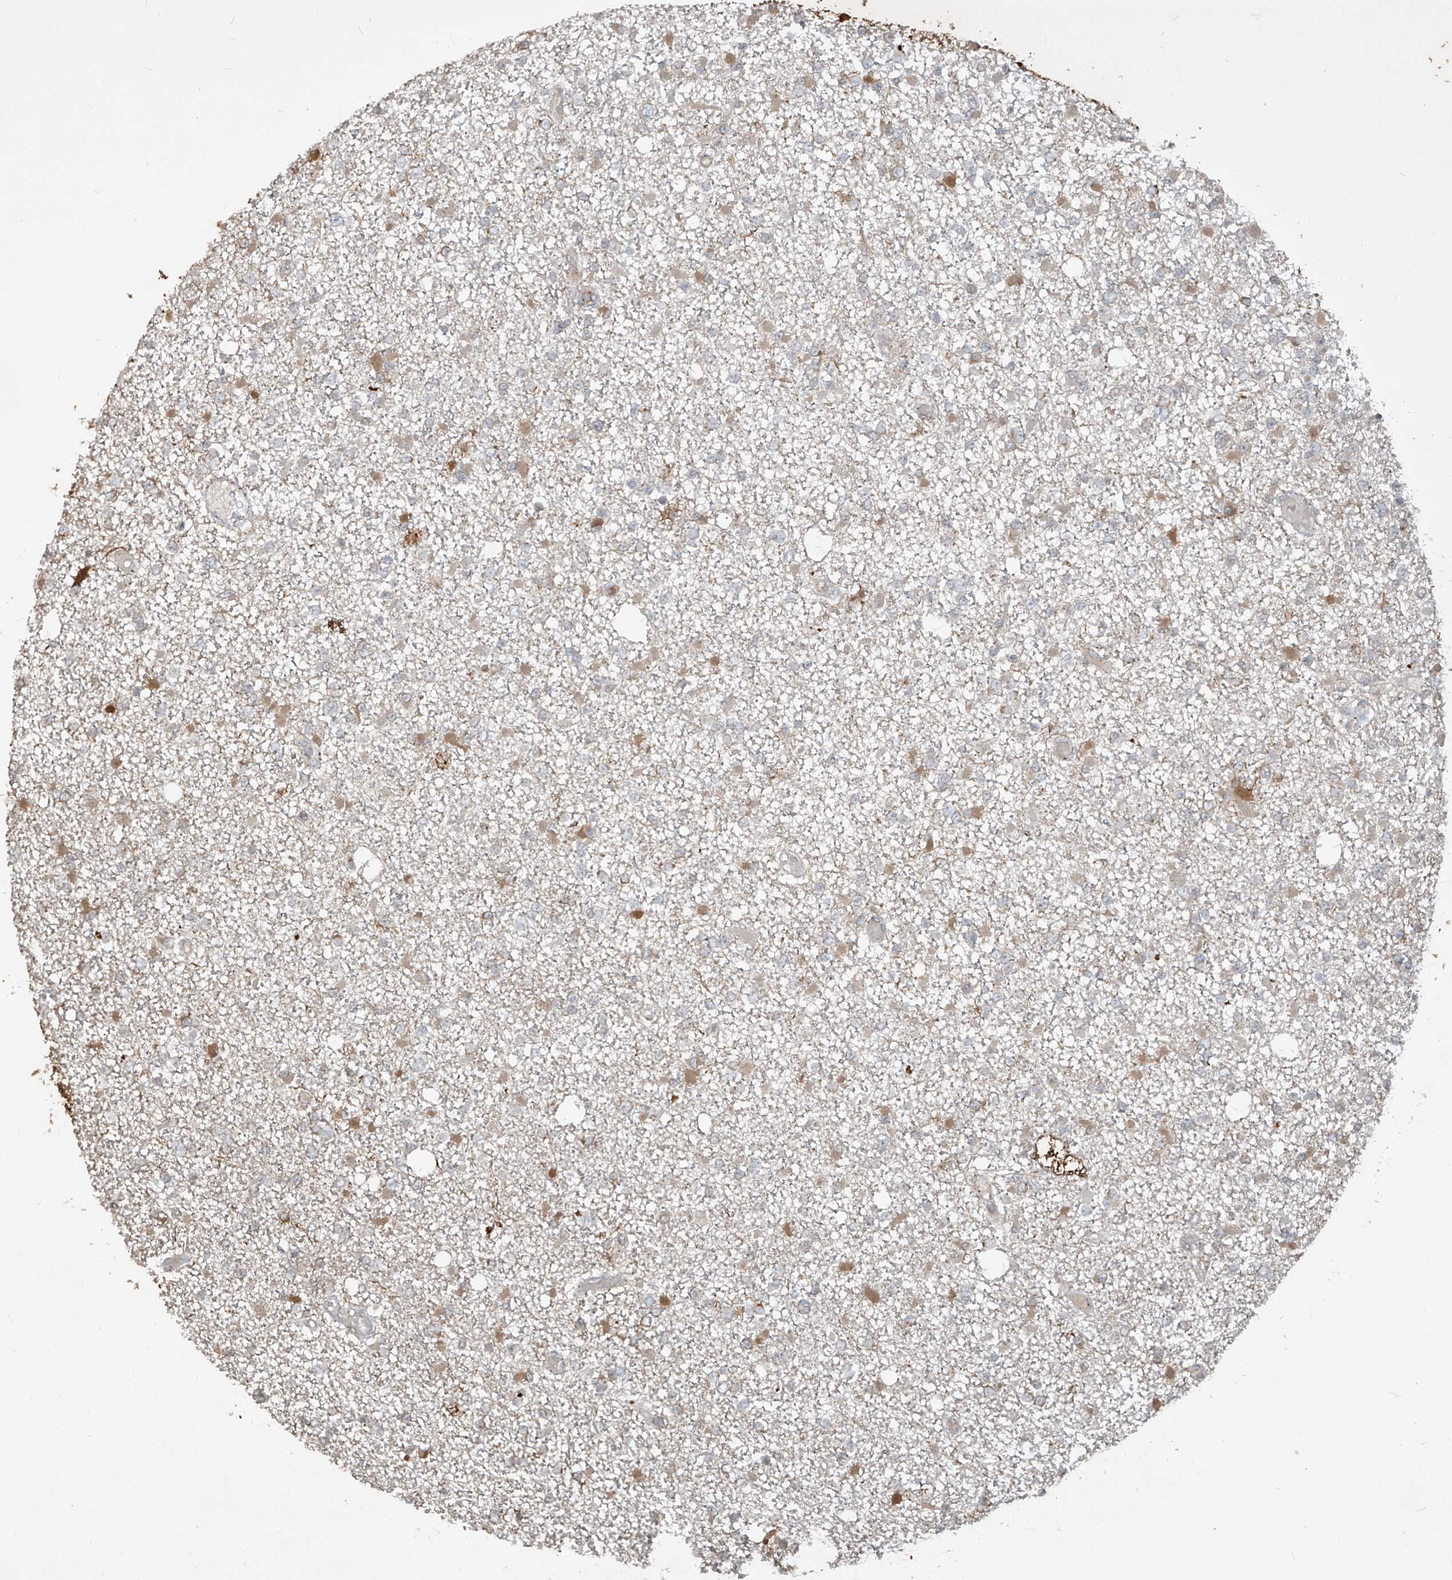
{"staining": {"intensity": "moderate", "quantity": "<25%", "location": "cytoplasmic/membranous"}, "tissue": "glioma", "cell_type": "Tumor cells", "image_type": "cancer", "snomed": [{"axis": "morphology", "description": "Glioma, malignant, Low grade"}, {"axis": "topography", "description": "Brain"}], "caption": "DAB (3,3'-diaminobenzidine) immunohistochemical staining of human glioma demonstrates moderate cytoplasmic/membranous protein positivity in about <25% of tumor cells.", "gene": "DGKQ", "patient": {"sex": "female", "age": 22}}